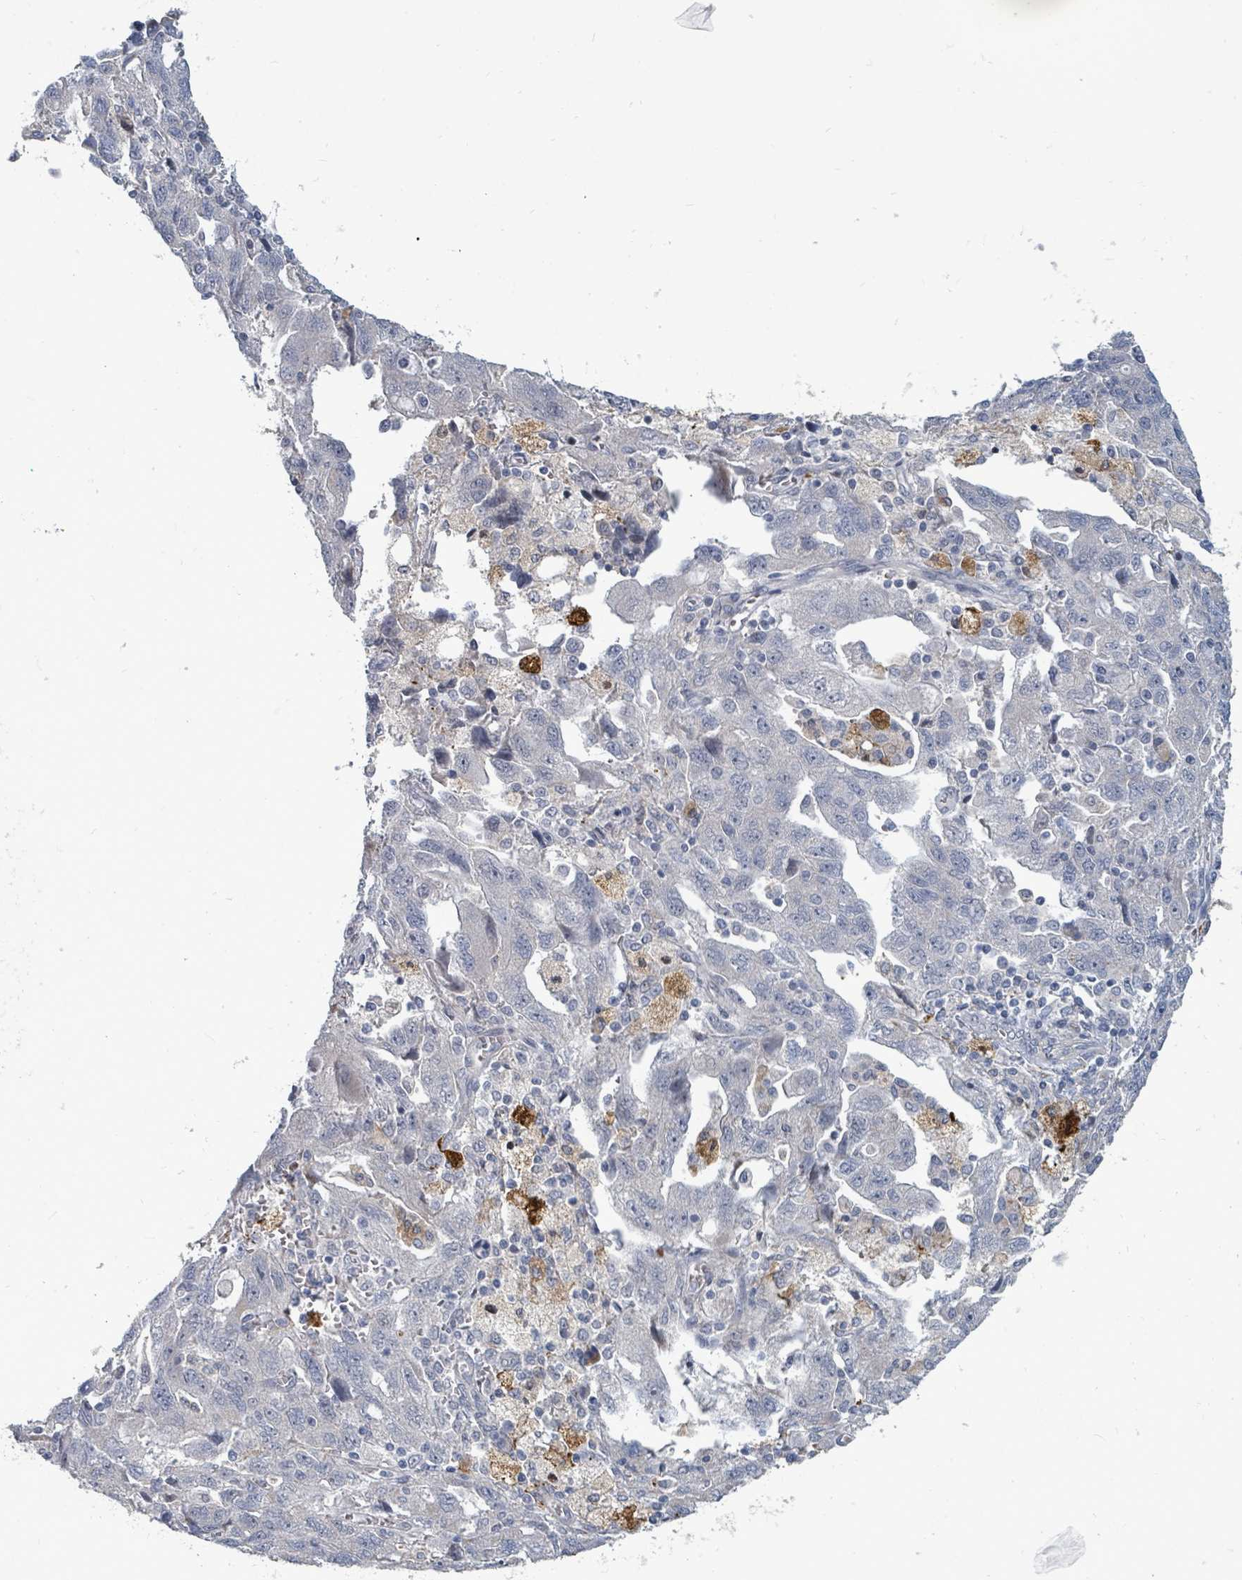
{"staining": {"intensity": "negative", "quantity": "none", "location": "none"}, "tissue": "ovarian cancer", "cell_type": "Tumor cells", "image_type": "cancer", "snomed": [{"axis": "morphology", "description": "Carcinoma, NOS"}, {"axis": "morphology", "description": "Cystadenocarcinoma, serous, NOS"}, {"axis": "topography", "description": "Ovary"}], "caption": "There is no significant staining in tumor cells of ovarian cancer (serous cystadenocarcinoma).", "gene": "TRDMT1", "patient": {"sex": "female", "age": 69}}